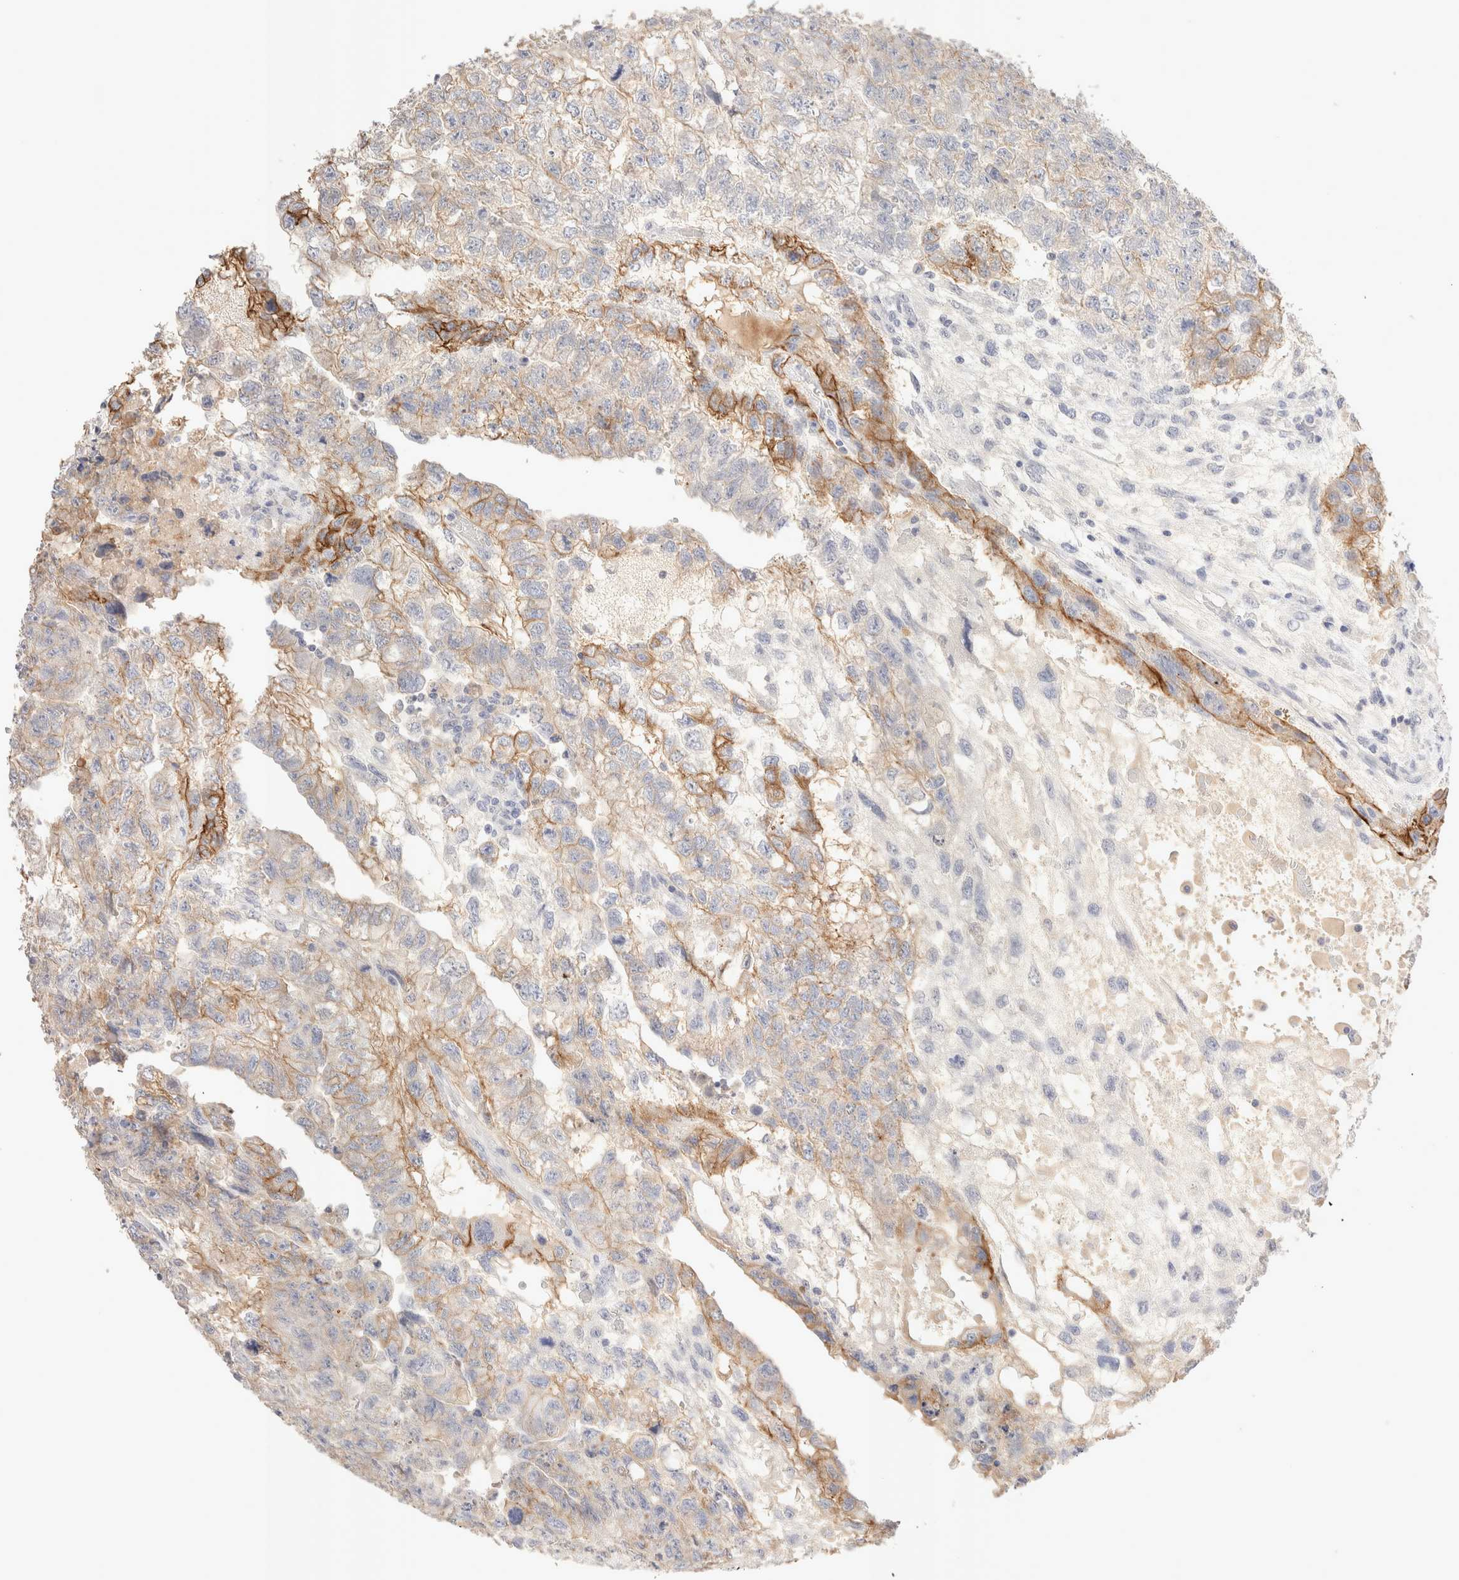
{"staining": {"intensity": "strong", "quantity": "<25%", "location": "cytoplasmic/membranous"}, "tissue": "testis cancer", "cell_type": "Tumor cells", "image_type": "cancer", "snomed": [{"axis": "morphology", "description": "Carcinoma, Embryonal, NOS"}, {"axis": "topography", "description": "Testis"}], "caption": "This micrograph shows testis cancer stained with IHC to label a protein in brown. The cytoplasmic/membranous of tumor cells show strong positivity for the protein. Nuclei are counter-stained blue.", "gene": "EPCAM", "patient": {"sex": "male", "age": 36}}